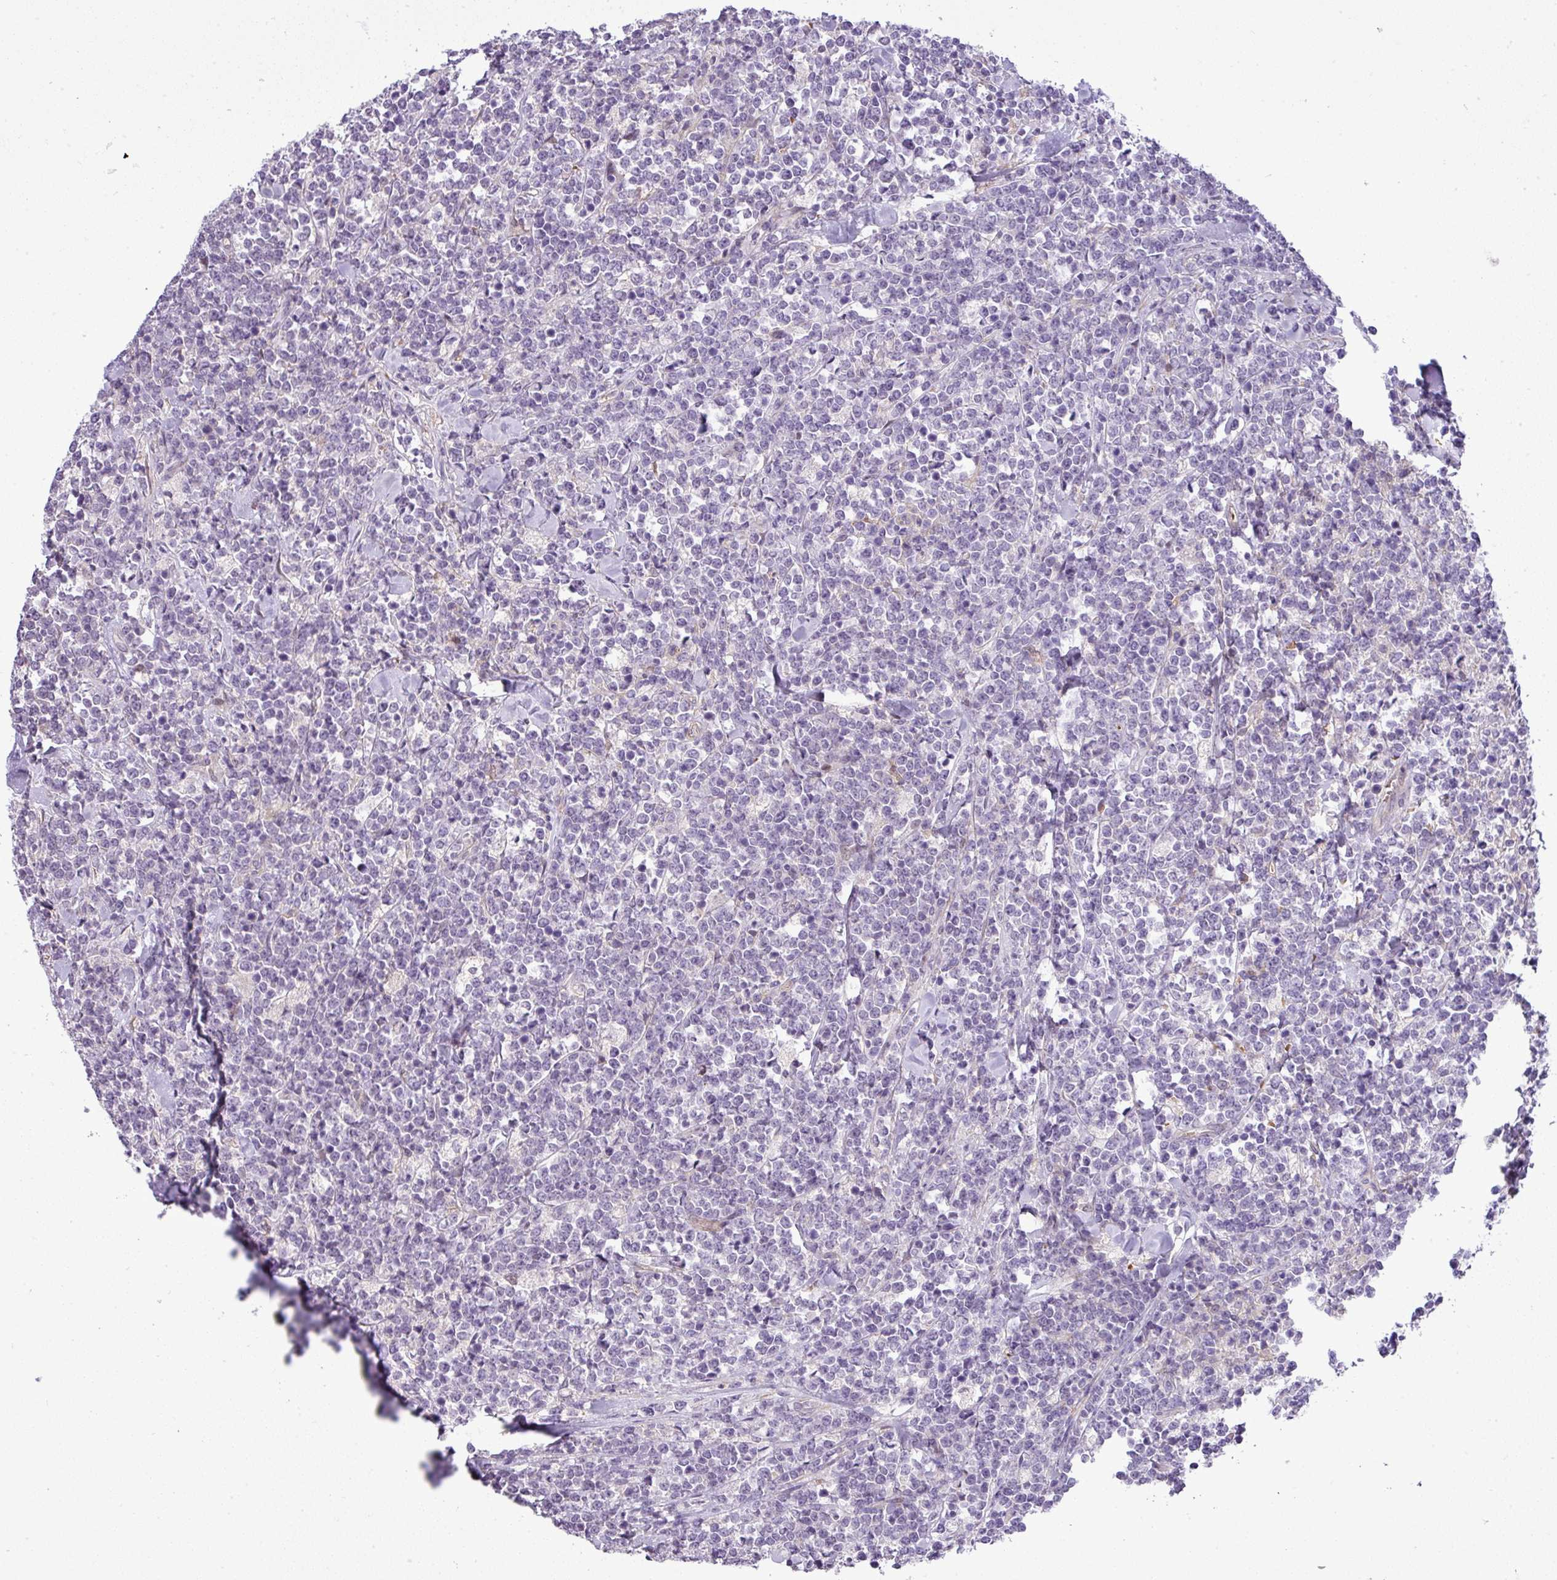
{"staining": {"intensity": "negative", "quantity": "none", "location": "none"}, "tissue": "lymphoma", "cell_type": "Tumor cells", "image_type": "cancer", "snomed": [{"axis": "morphology", "description": "Malignant lymphoma, non-Hodgkin's type, High grade"}, {"axis": "topography", "description": "Small intestine"}, {"axis": "topography", "description": "Colon"}], "caption": "This is an immunohistochemistry histopathology image of human lymphoma. There is no staining in tumor cells.", "gene": "NBEAL2", "patient": {"sex": "male", "age": 8}}